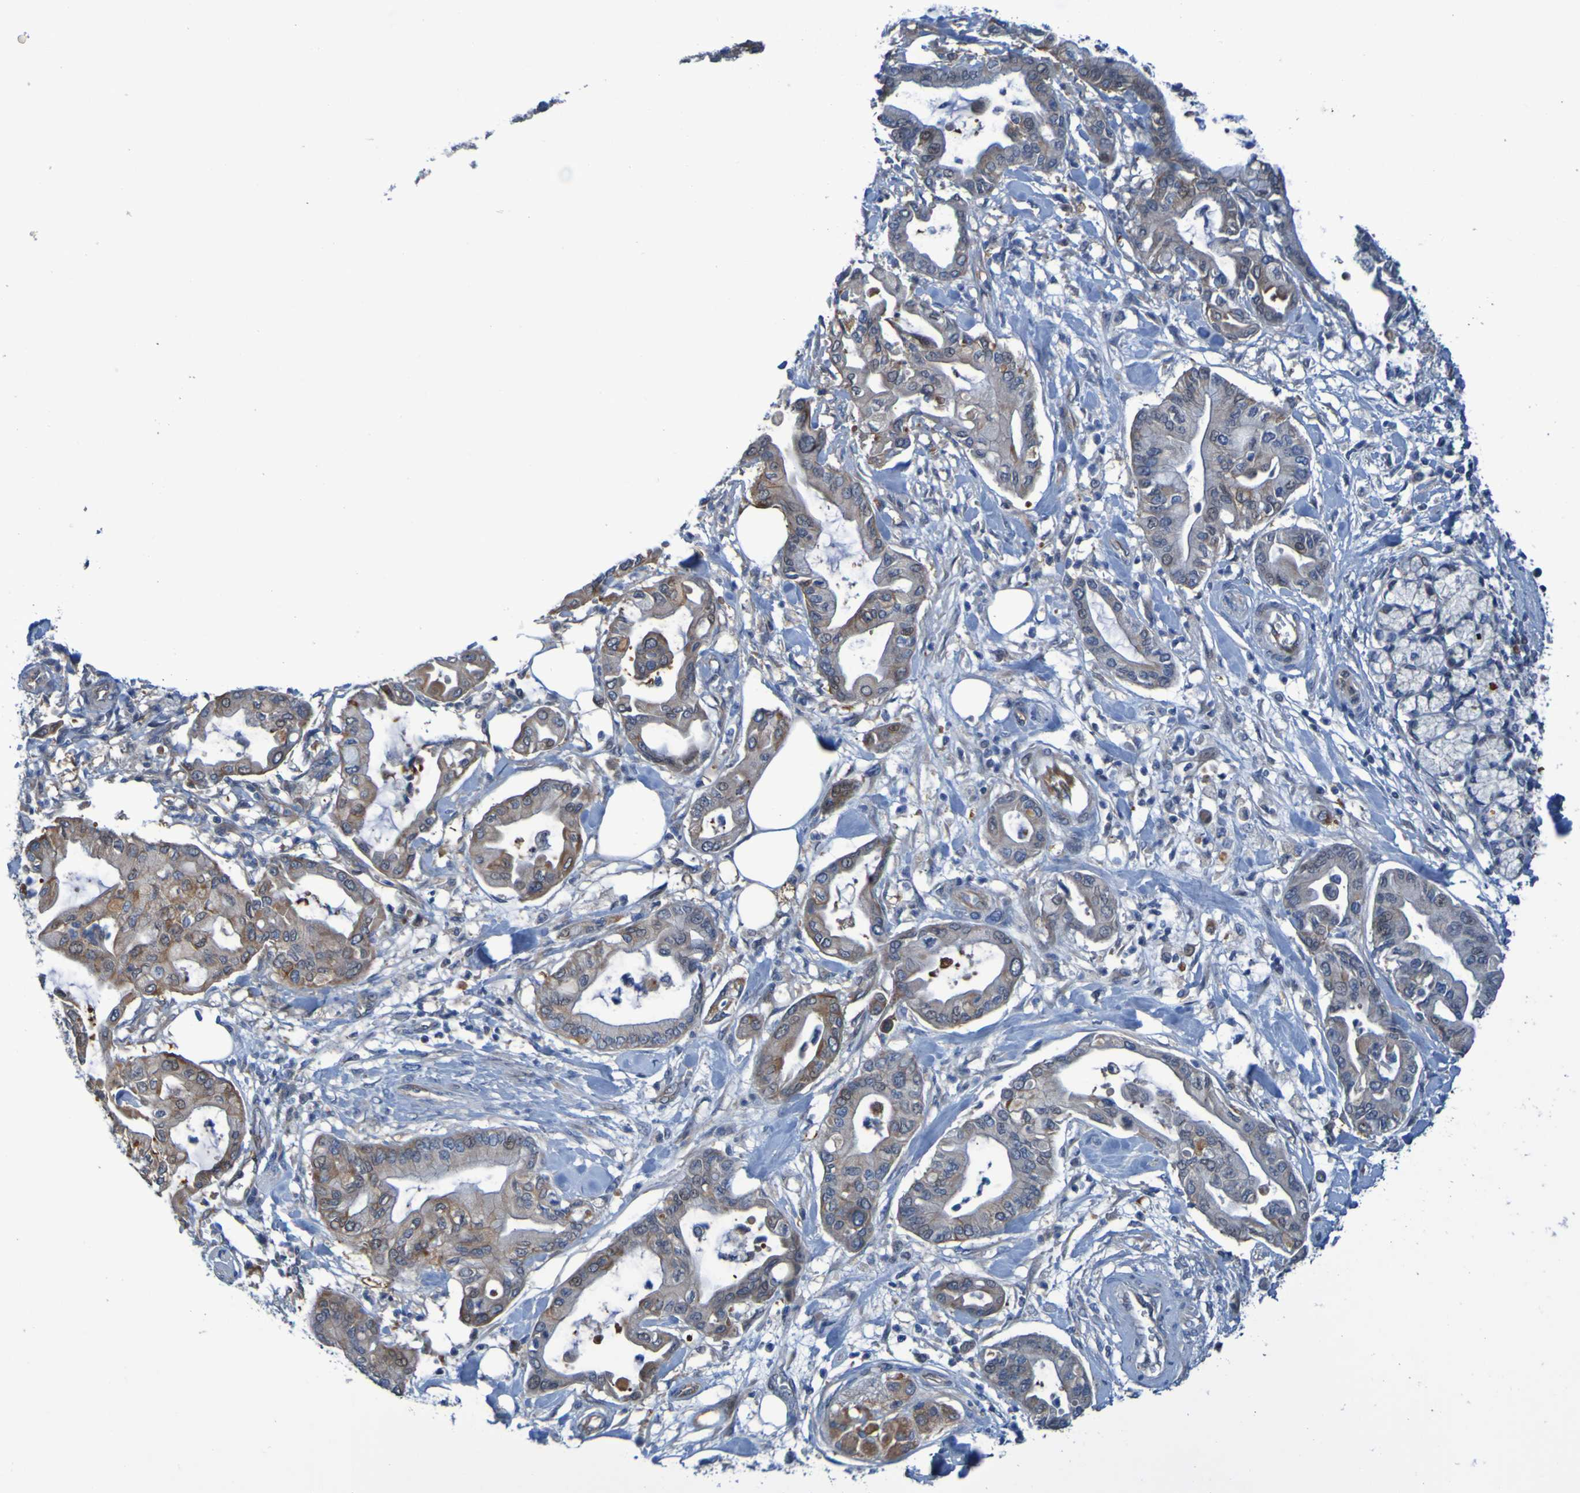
{"staining": {"intensity": "moderate", "quantity": "25%-75%", "location": "cytoplasmic/membranous"}, "tissue": "pancreatic cancer", "cell_type": "Tumor cells", "image_type": "cancer", "snomed": [{"axis": "morphology", "description": "Adenocarcinoma, NOS"}, {"axis": "morphology", "description": "Adenocarcinoma, metastatic, NOS"}, {"axis": "topography", "description": "Lymph node"}, {"axis": "topography", "description": "Pancreas"}, {"axis": "topography", "description": "Duodenum"}], "caption": "Pancreatic cancer (metastatic adenocarcinoma) stained with a protein marker displays moderate staining in tumor cells.", "gene": "NPRL3", "patient": {"sex": "female", "age": 64}}